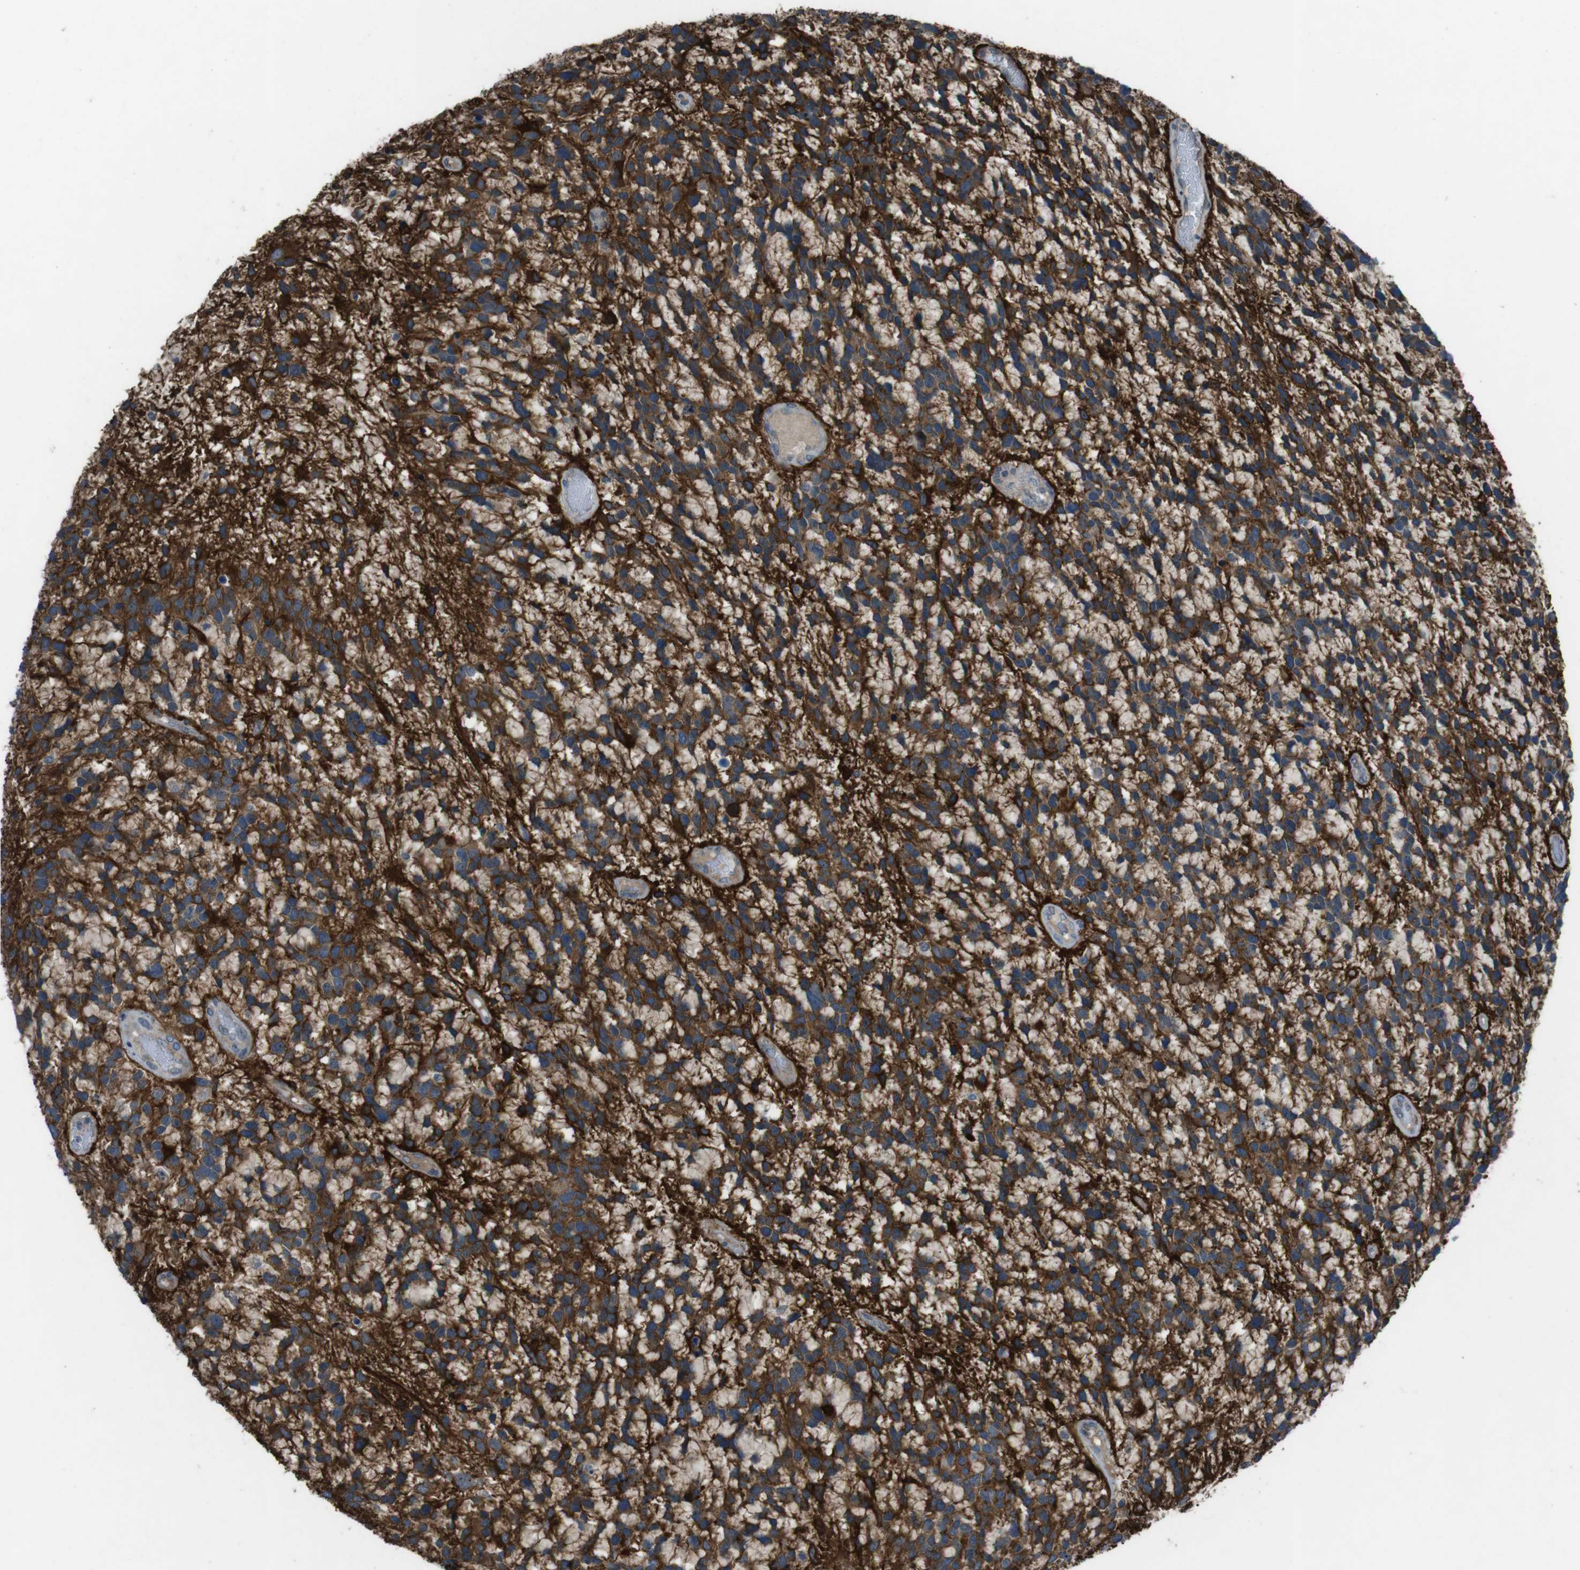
{"staining": {"intensity": "strong", "quantity": ">75%", "location": "cytoplasmic/membranous"}, "tissue": "glioma", "cell_type": "Tumor cells", "image_type": "cancer", "snomed": [{"axis": "morphology", "description": "Glioma, malignant, High grade"}, {"axis": "topography", "description": "Brain"}], "caption": "A high amount of strong cytoplasmic/membranous expression is appreciated in approximately >75% of tumor cells in malignant glioma (high-grade) tissue. (Stains: DAB in brown, nuclei in blue, Microscopy: brightfield microscopy at high magnification).", "gene": "ANK2", "patient": {"sex": "female", "age": 58}}